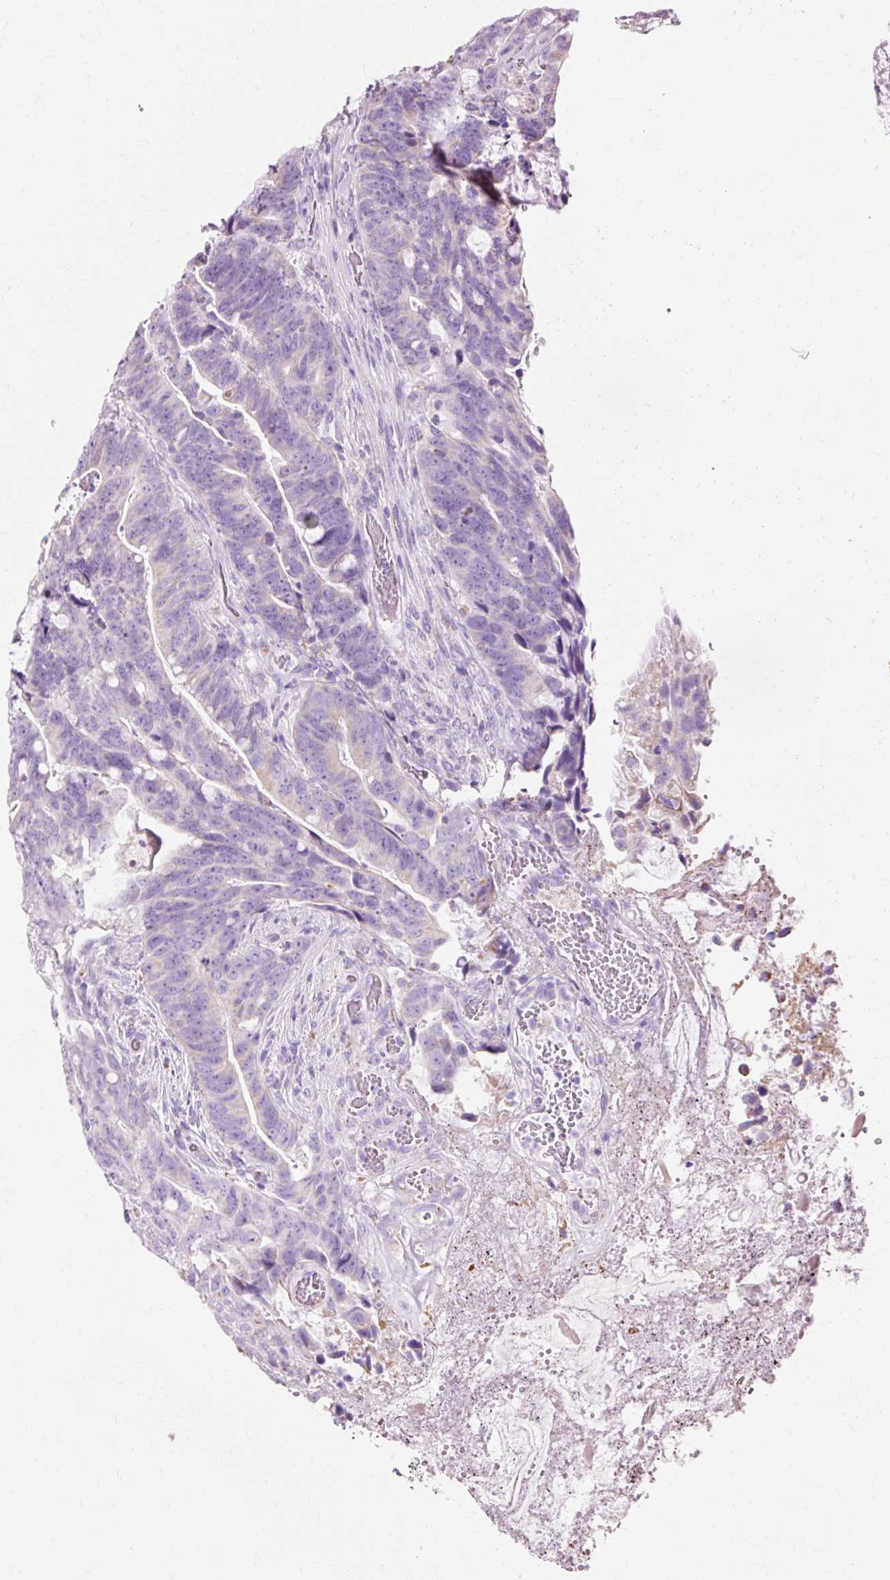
{"staining": {"intensity": "negative", "quantity": "none", "location": "none"}, "tissue": "colorectal cancer", "cell_type": "Tumor cells", "image_type": "cancer", "snomed": [{"axis": "morphology", "description": "Adenocarcinoma, NOS"}, {"axis": "topography", "description": "Colon"}], "caption": "Human colorectal cancer stained for a protein using IHC displays no staining in tumor cells.", "gene": "ATP5PO", "patient": {"sex": "female", "age": 82}}